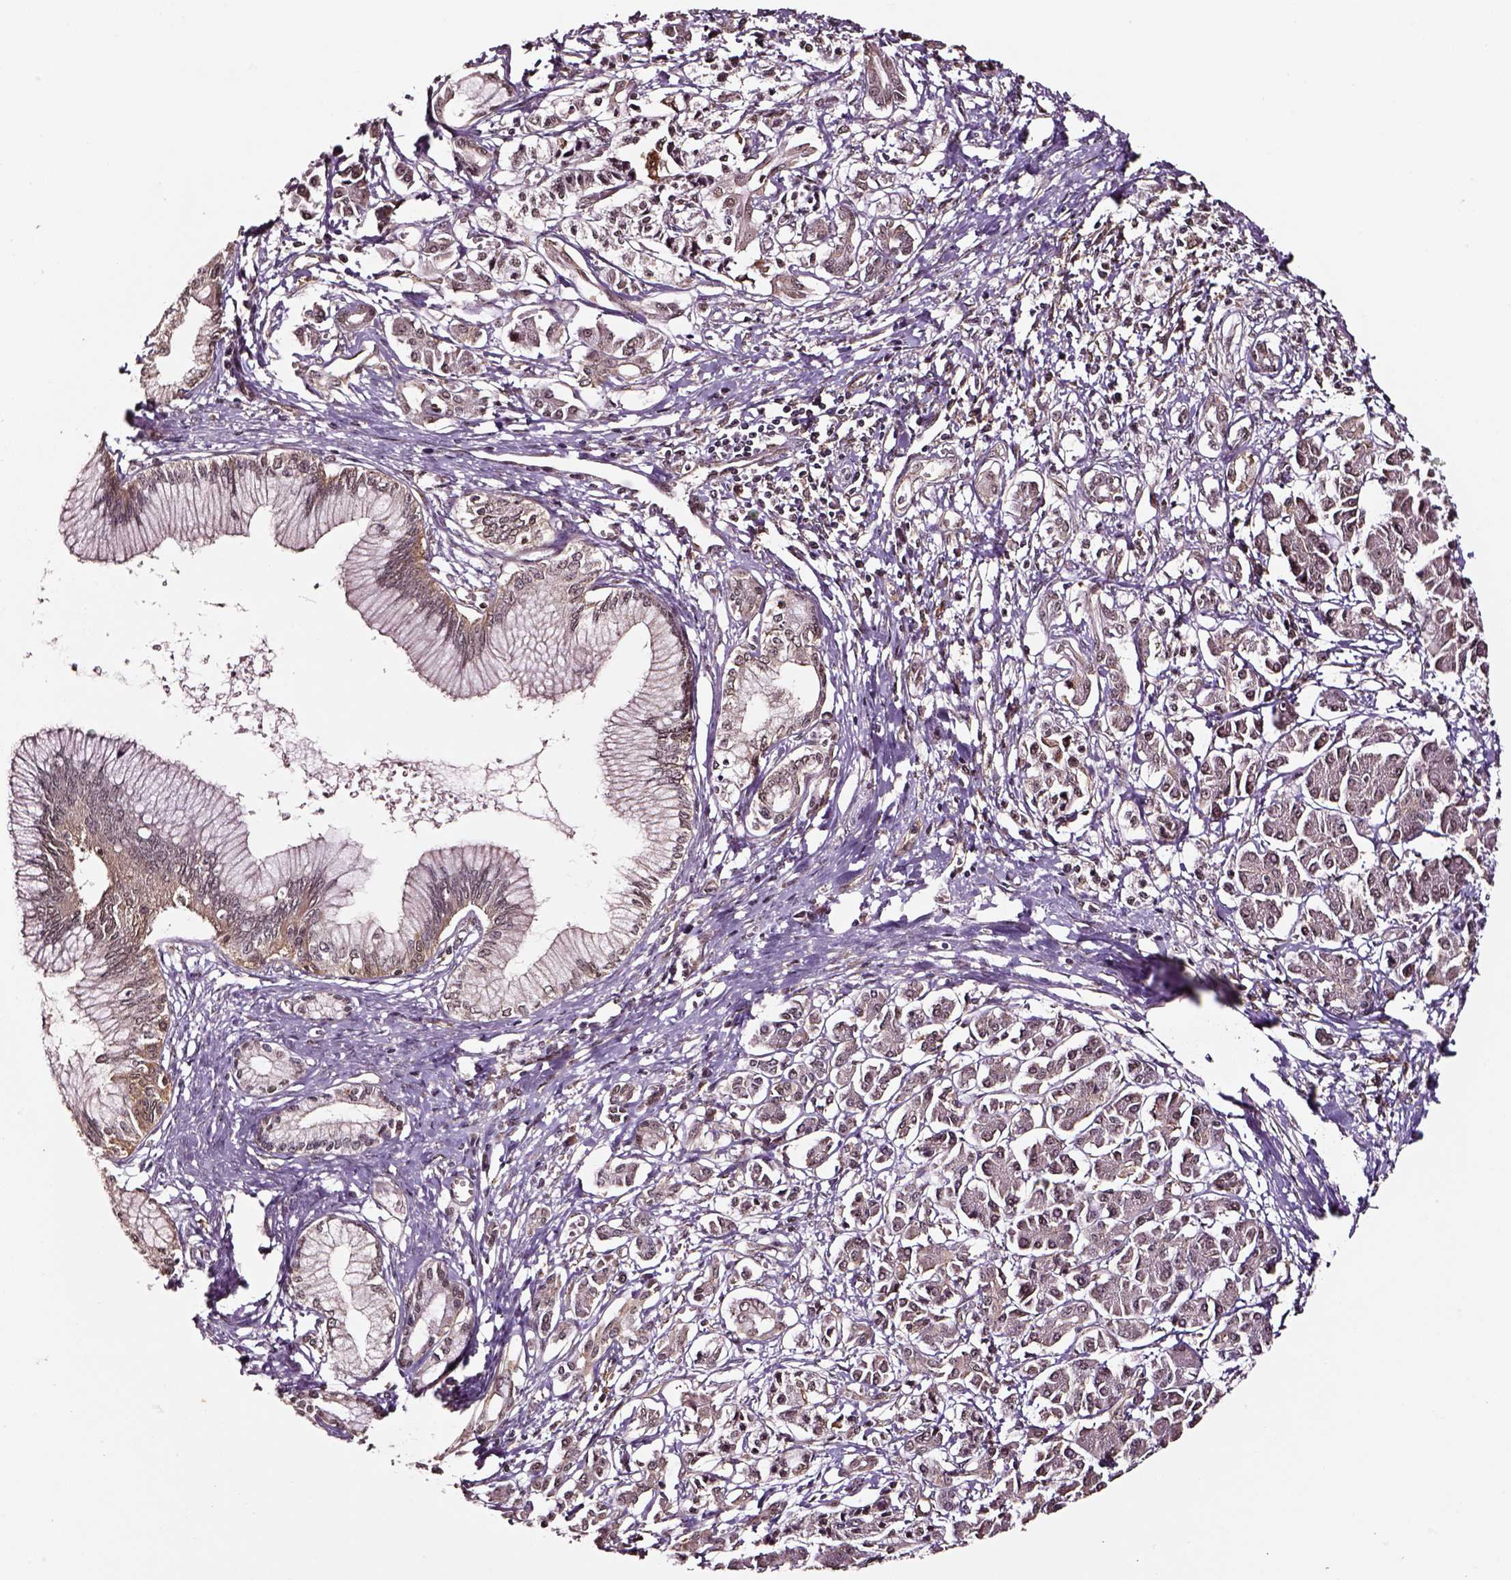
{"staining": {"intensity": "moderate", "quantity": ">75%", "location": "cytoplasmic/membranous"}, "tissue": "pancreatic cancer", "cell_type": "Tumor cells", "image_type": "cancer", "snomed": [{"axis": "morphology", "description": "Adenocarcinoma, NOS"}, {"axis": "topography", "description": "Pancreas"}], "caption": "Human adenocarcinoma (pancreatic) stained with a protein marker reveals moderate staining in tumor cells.", "gene": "RASSF5", "patient": {"sex": "female", "age": 68}}